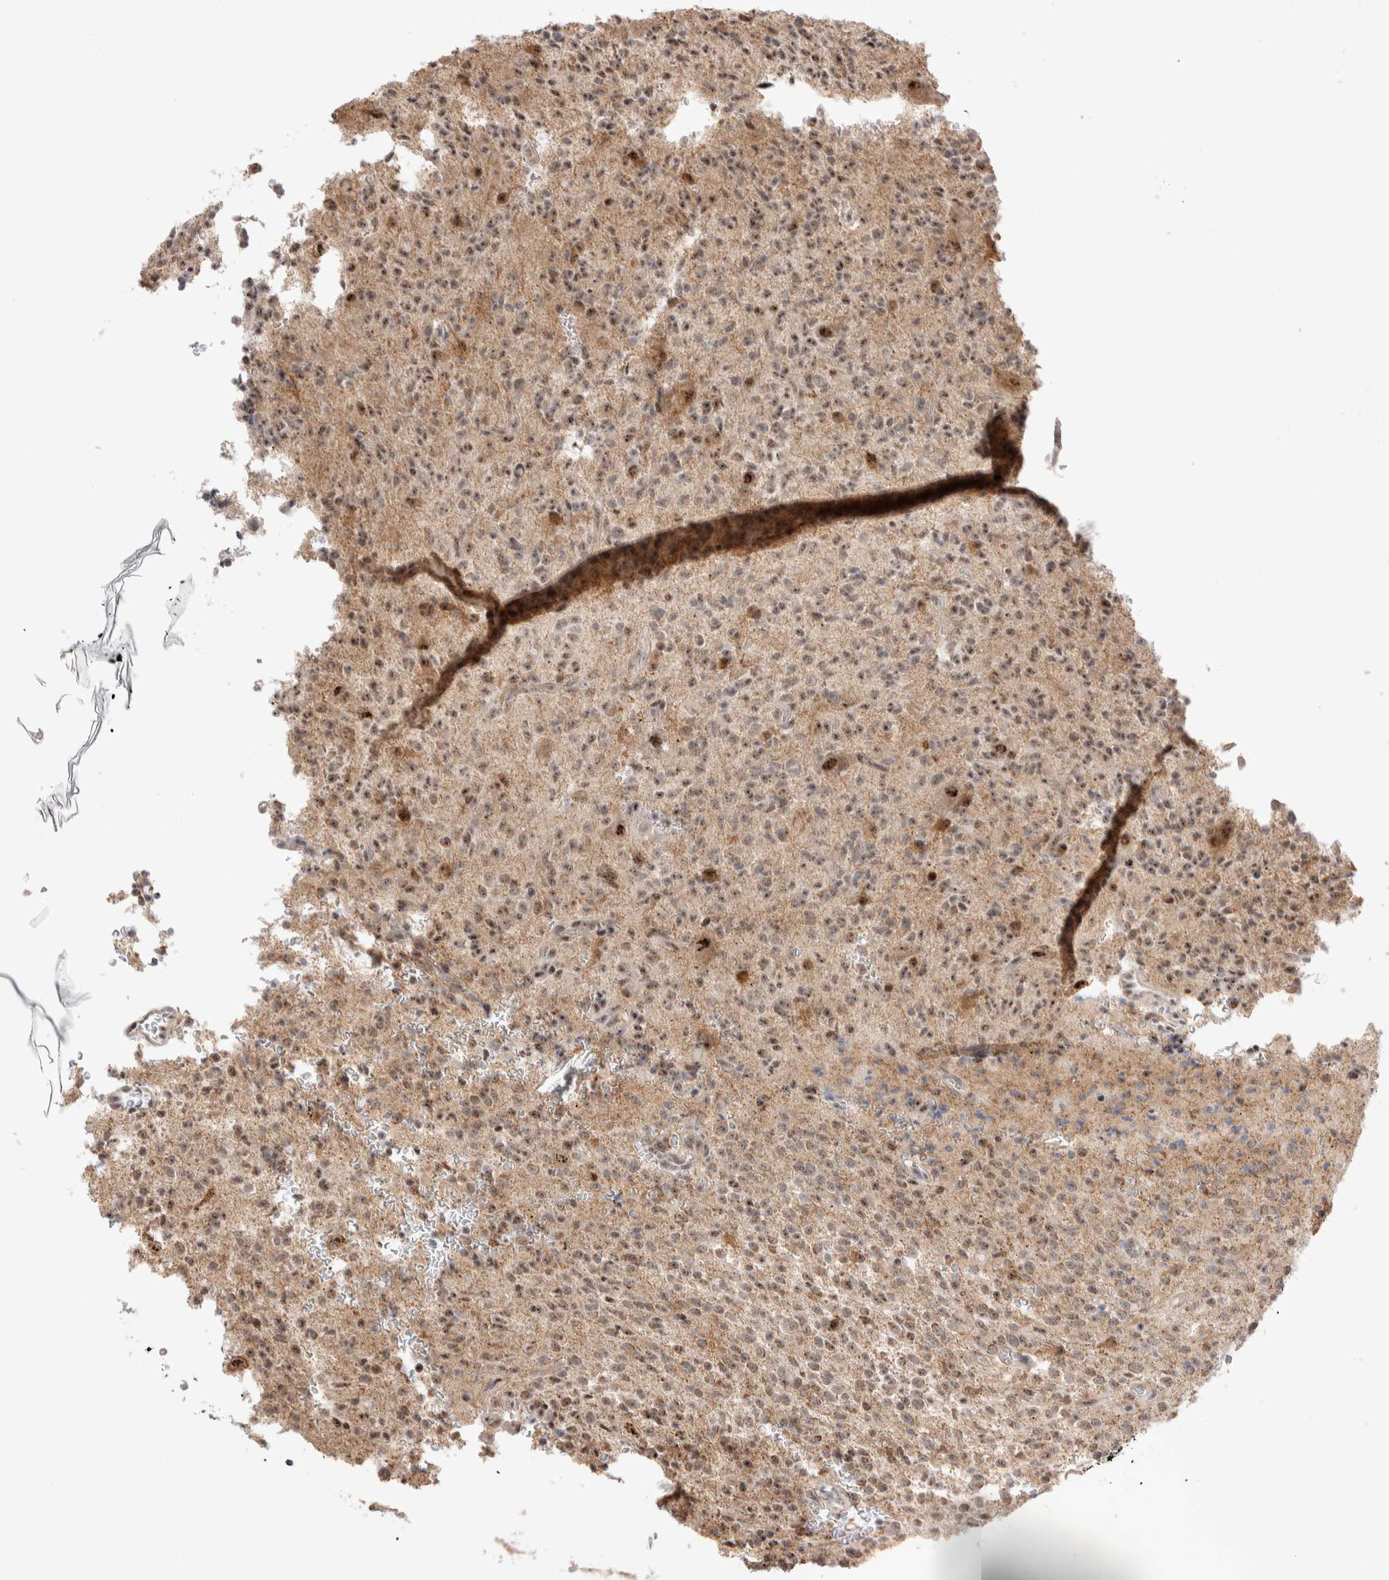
{"staining": {"intensity": "moderate", "quantity": "25%-75%", "location": "nuclear"}, "tissue": "glioma", "cell_type": "Tumor cells", "image_type": "cancer", "snomed": [{"axis": "morphology", "description": "Glioma, malignant, High grade"}, {"axis": "topography", "description": "Brain"}], "caption": "A histopathology image of glioma stained for a protein reveals moderate nuclear brown staining in tumor cells.", "gene": "ZNF695", "patient": {"sex": "male", "age": 34}}